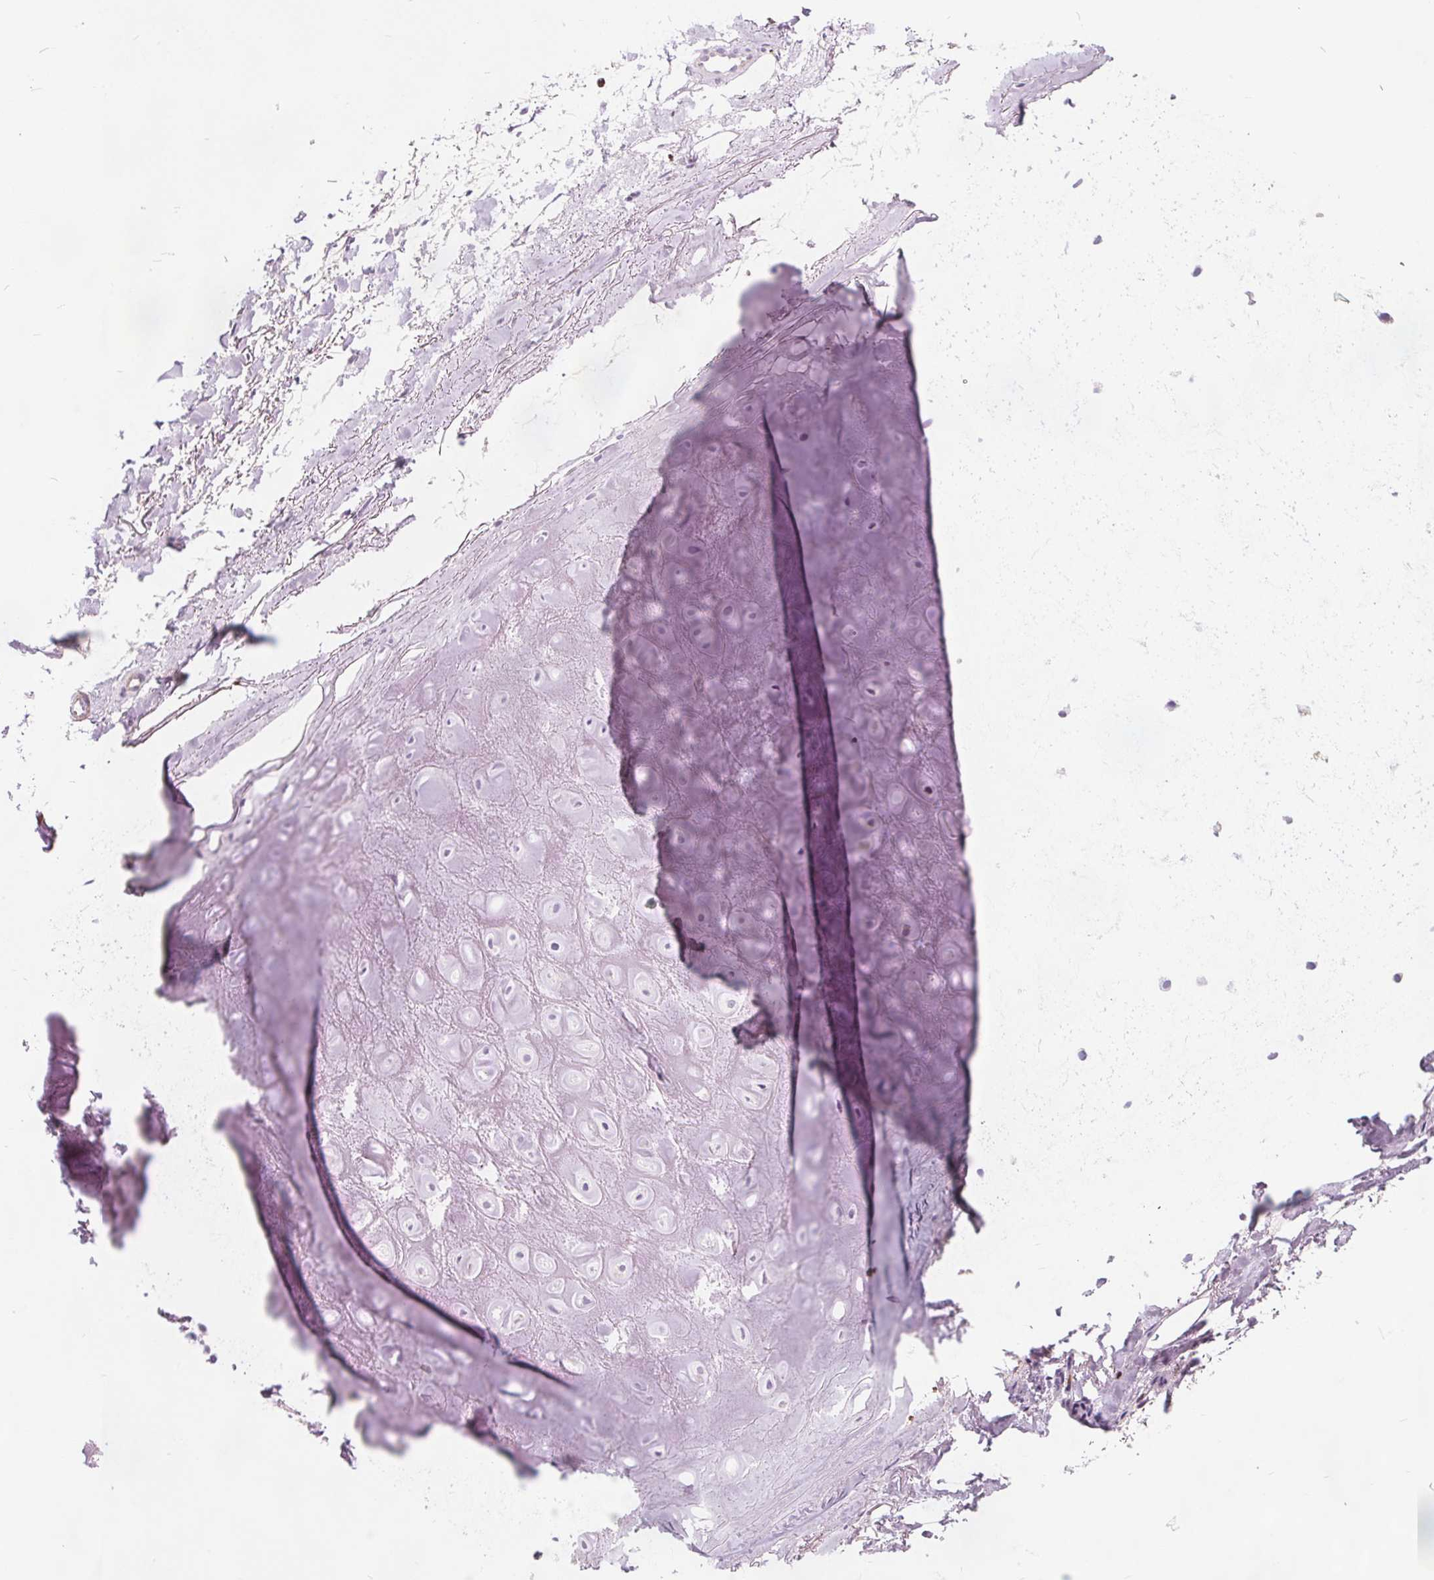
{"staining": {"intensity": "negative", "quantity": "none", "location": "none"}, "tissue": "soft tissue", "cell_type": "Chondrocytes", "image_type": "normal", "snomed": [{"axis": "morphology", "description": "Normal tissue, NOS"}, {"axis": "topography", "description": "Cartilage tissue"}], "caption": "An IHC micrograph of unremarkable soft tissue is shown. There is no staining in chondrocytes of soft tissue.", "gene": "ISLR2", "patient": {"sex": "male", "age": 65}}